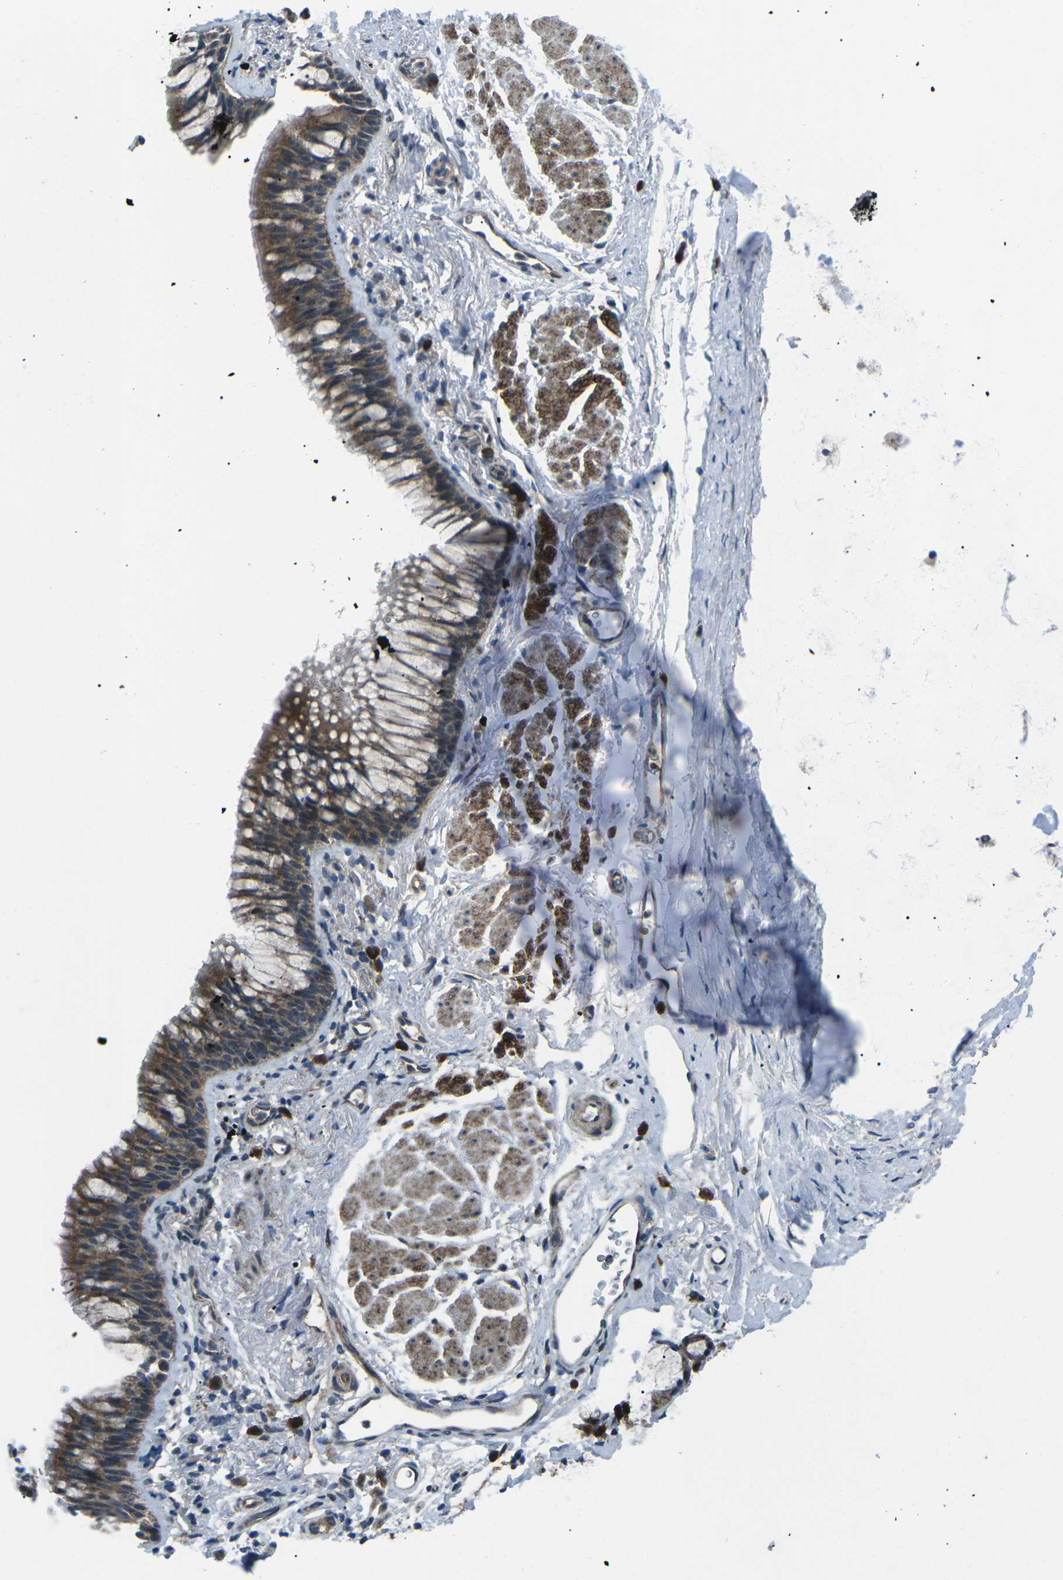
{"staining": {"intensity": "negative", "quantity": "none", "location": "none"}, "tissue": "adipose tissue", "cell_type": "Adipocytes", "image_type": "normal", "snomed": [{"axis": "morphology", "description": "Normal tissue, NOS"}, {"axis": "topography", "description": "Cartilage tissue"}, {"axis": "topography", "description": "Bronchus"}], "caption": "Histopathology image shows no significant protein positivity in adipocytes of unremarkable adipose tissue. Brightfield microscopy of immunohistochemistry (IHC) stained with DAB (3,3'-diaminobenzidine) (brown) and hematoxylin (blue), captured at high magnification.", "gene": "CDK16", "patient": {"sex": "female", "age": 53}}